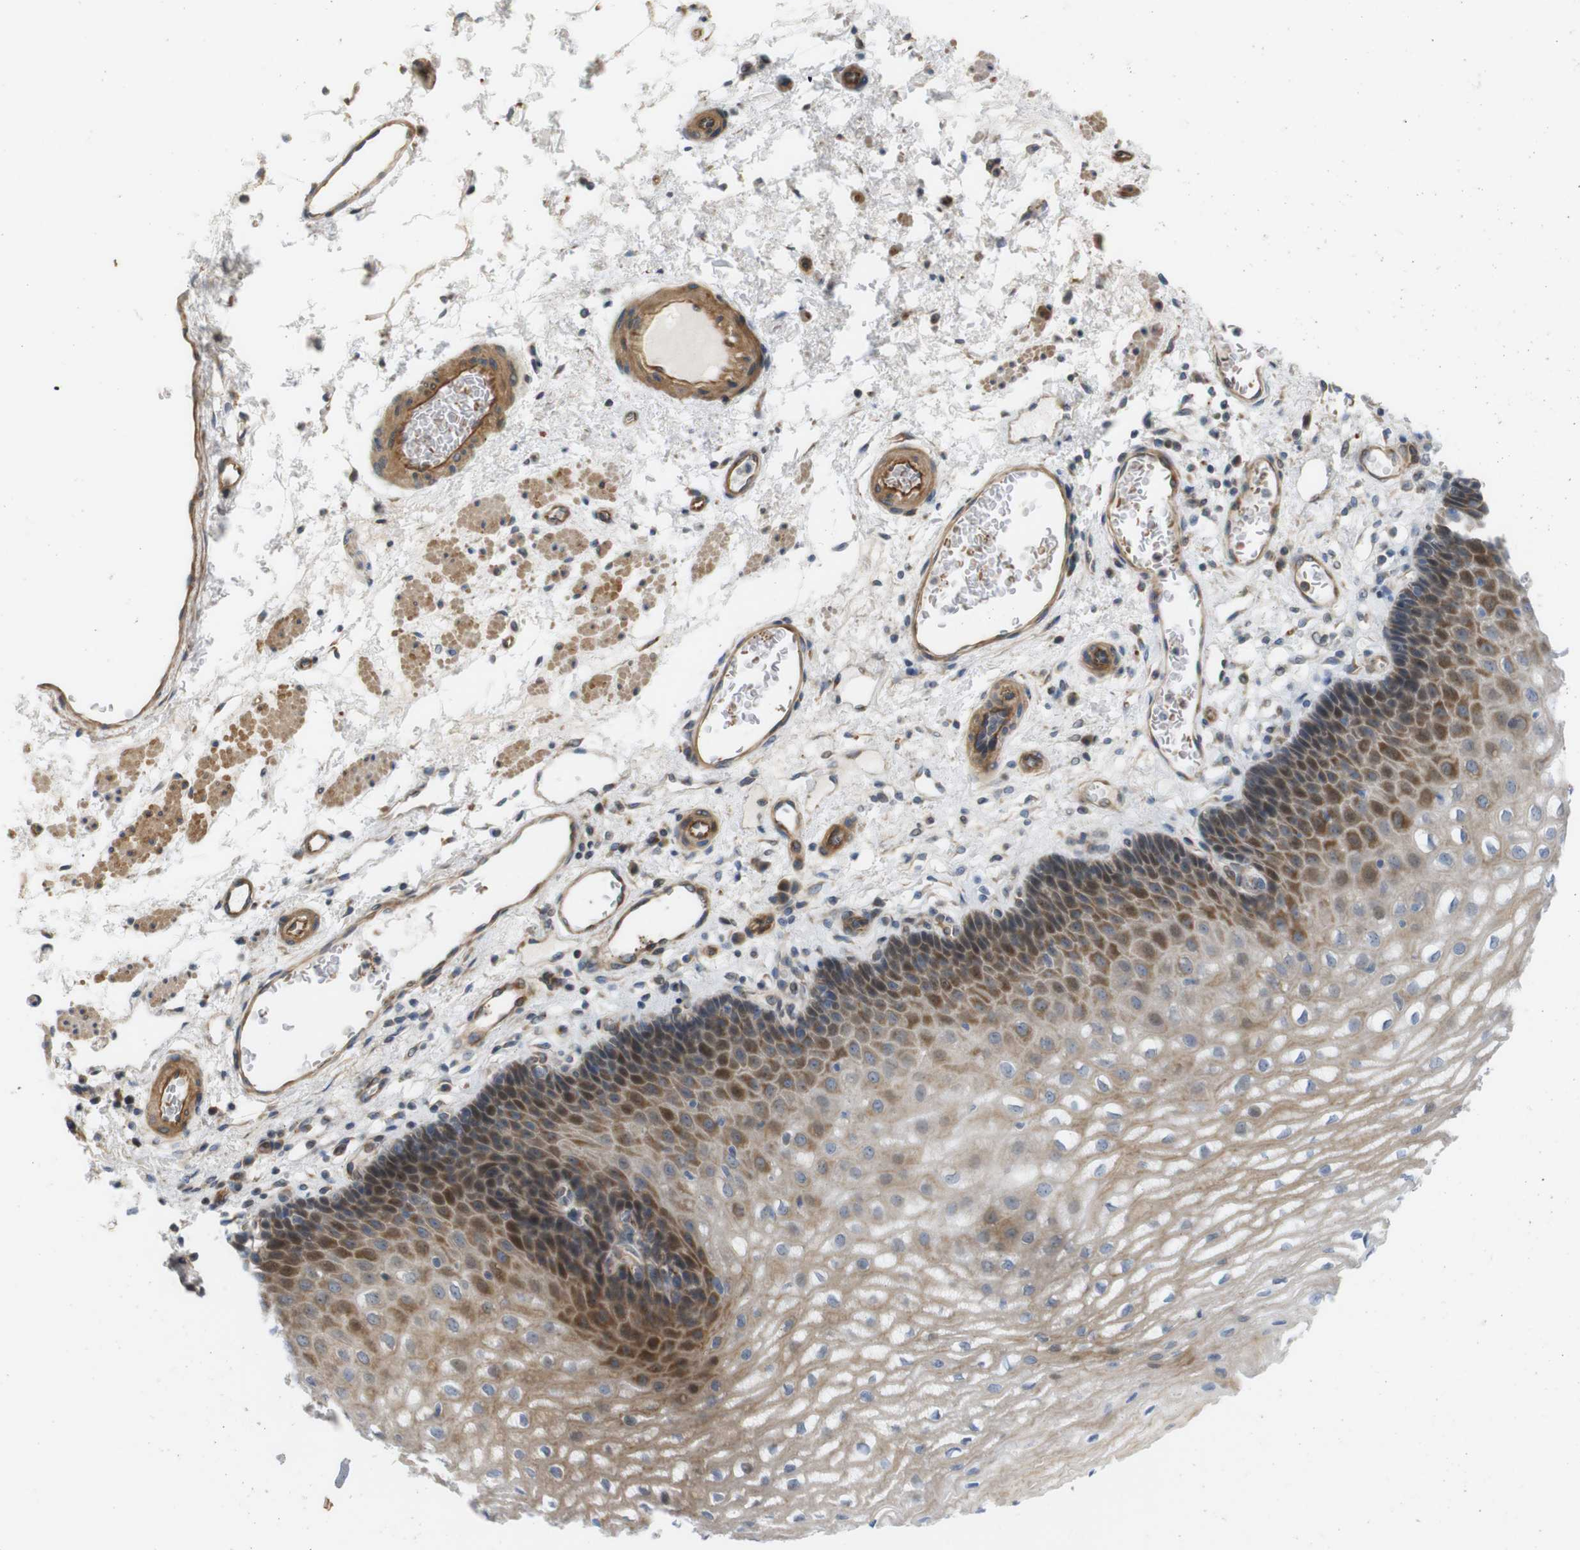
{"staining": {"intensity": "strong", "quantity": "25%-75%", "location": "cytoplasmic/membranous"}, "tissue": "esophagus", "cell_type": "Squamous epithelial cells", "image_type": "normal", "snomed": [{"axis": "morphology", "description": "Normal tissue, NOS"}, {"axis": "topography", "description": "Esophagus"}], "caption": "IHC photomicrograph of normal esophagus: human esophagus stained using immunohistochemistry (IHC) shows high levels of strong protein expression localized specifically in the cytoplasmic/membranous of squamous epithelial cells, appearing as a cytoplasmic/membranous brown color.", "gene": "RPTOR", "patient": {"sex": "male", "age": 54}}